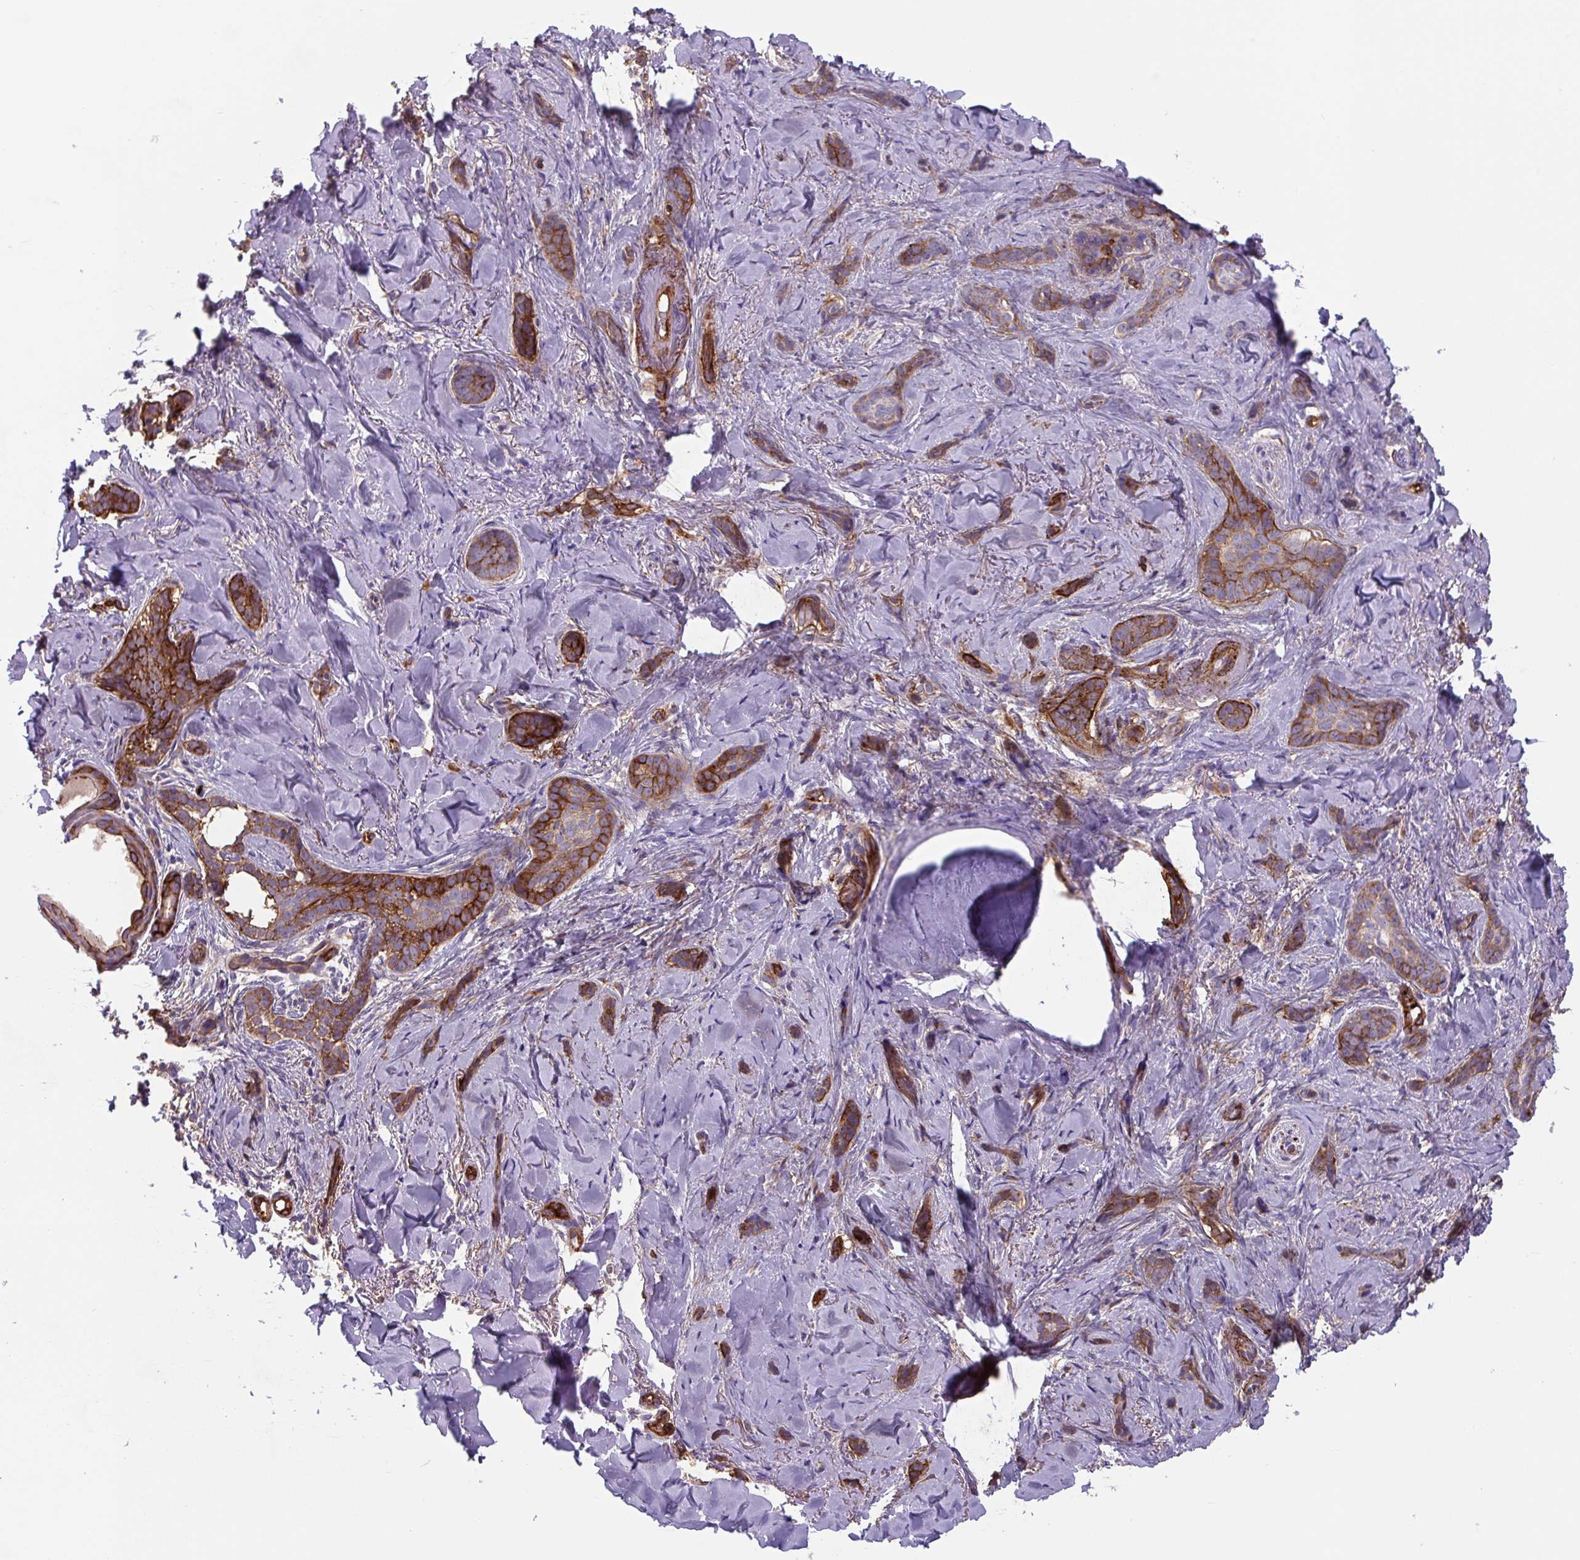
{"staining": {"intensity": "moderate", "quantity": ">75%", "location": "cytoplasmic/membranous"}, "tissue": "skin cancer", "cell_type": "Tumor cells", "image_type": "cancer", "snomed": [{"axis": "morphology", "description": "Basal cell carcinoma"}, {"axis": "topography", "description": "Skin"}], "caption": "Moderate cytoplasmic/membranous positivity for a protein is identified in approximately >75% of tumor cells of skin basal cell carcinoma using immunohistochemistry.", "gene": "DHFR2", "patient": {"sex": "female", "age": 55}}